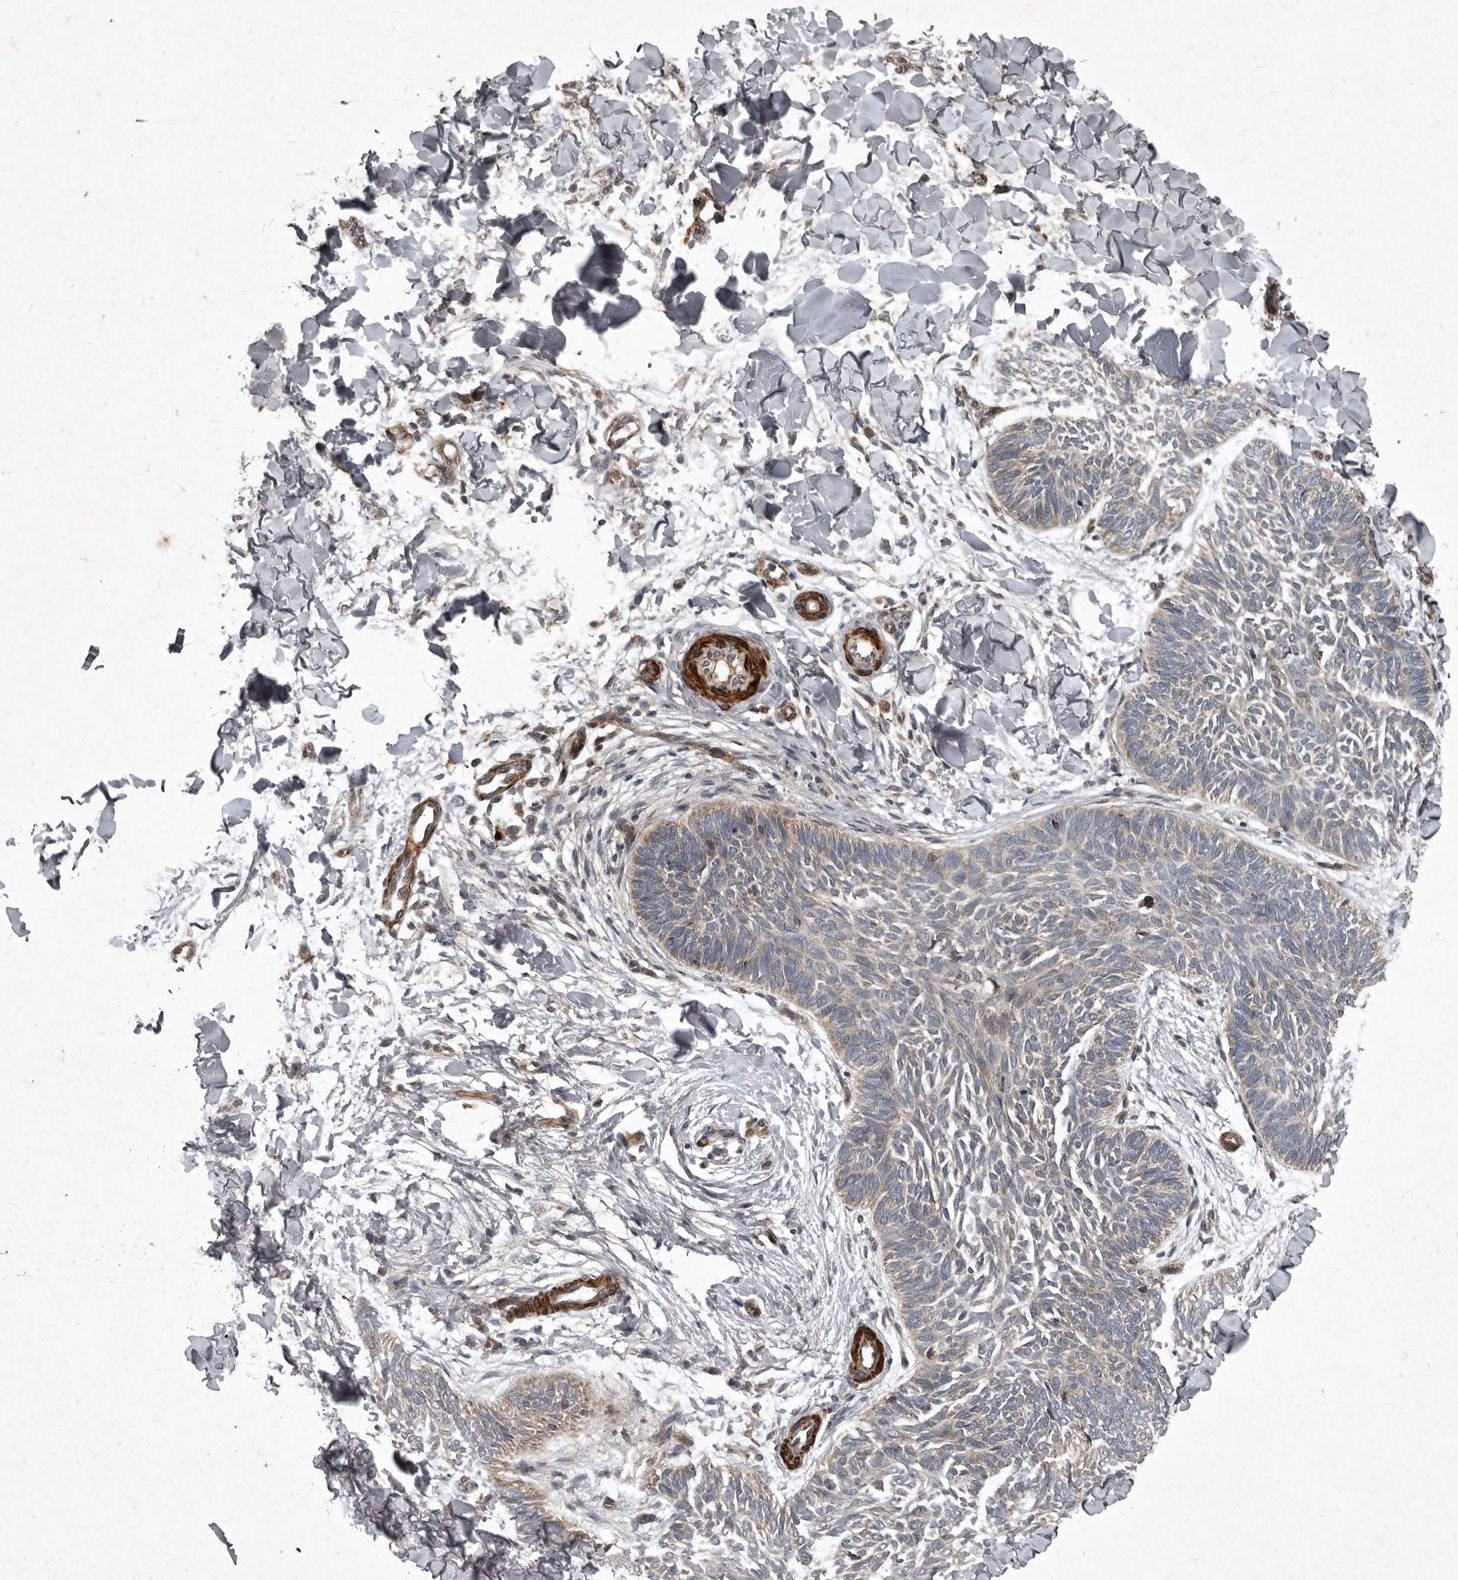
{"staining": {"intensity": "weak", "quantity": "<25%", "location": "cytoplasmic/membranous"}, "tissue": "skin cancer", "cell_type": "Tumor cells", "image_type": "cancer", "snomed": [{"axis": "morphology", "description": "Normal tissue, NOS"}, {"axis": "morphology", "description": "Basal cell carcinoma"}, {"axis": "topography", "description": "Skin"}], "caption": "Immunohistochemistry (IHC) of human basal cell carcinoma (skin) demonstrates no expression in tumor cells.", "gene": "MRPS15", "patient": {"sex": "male", "age": 50}}